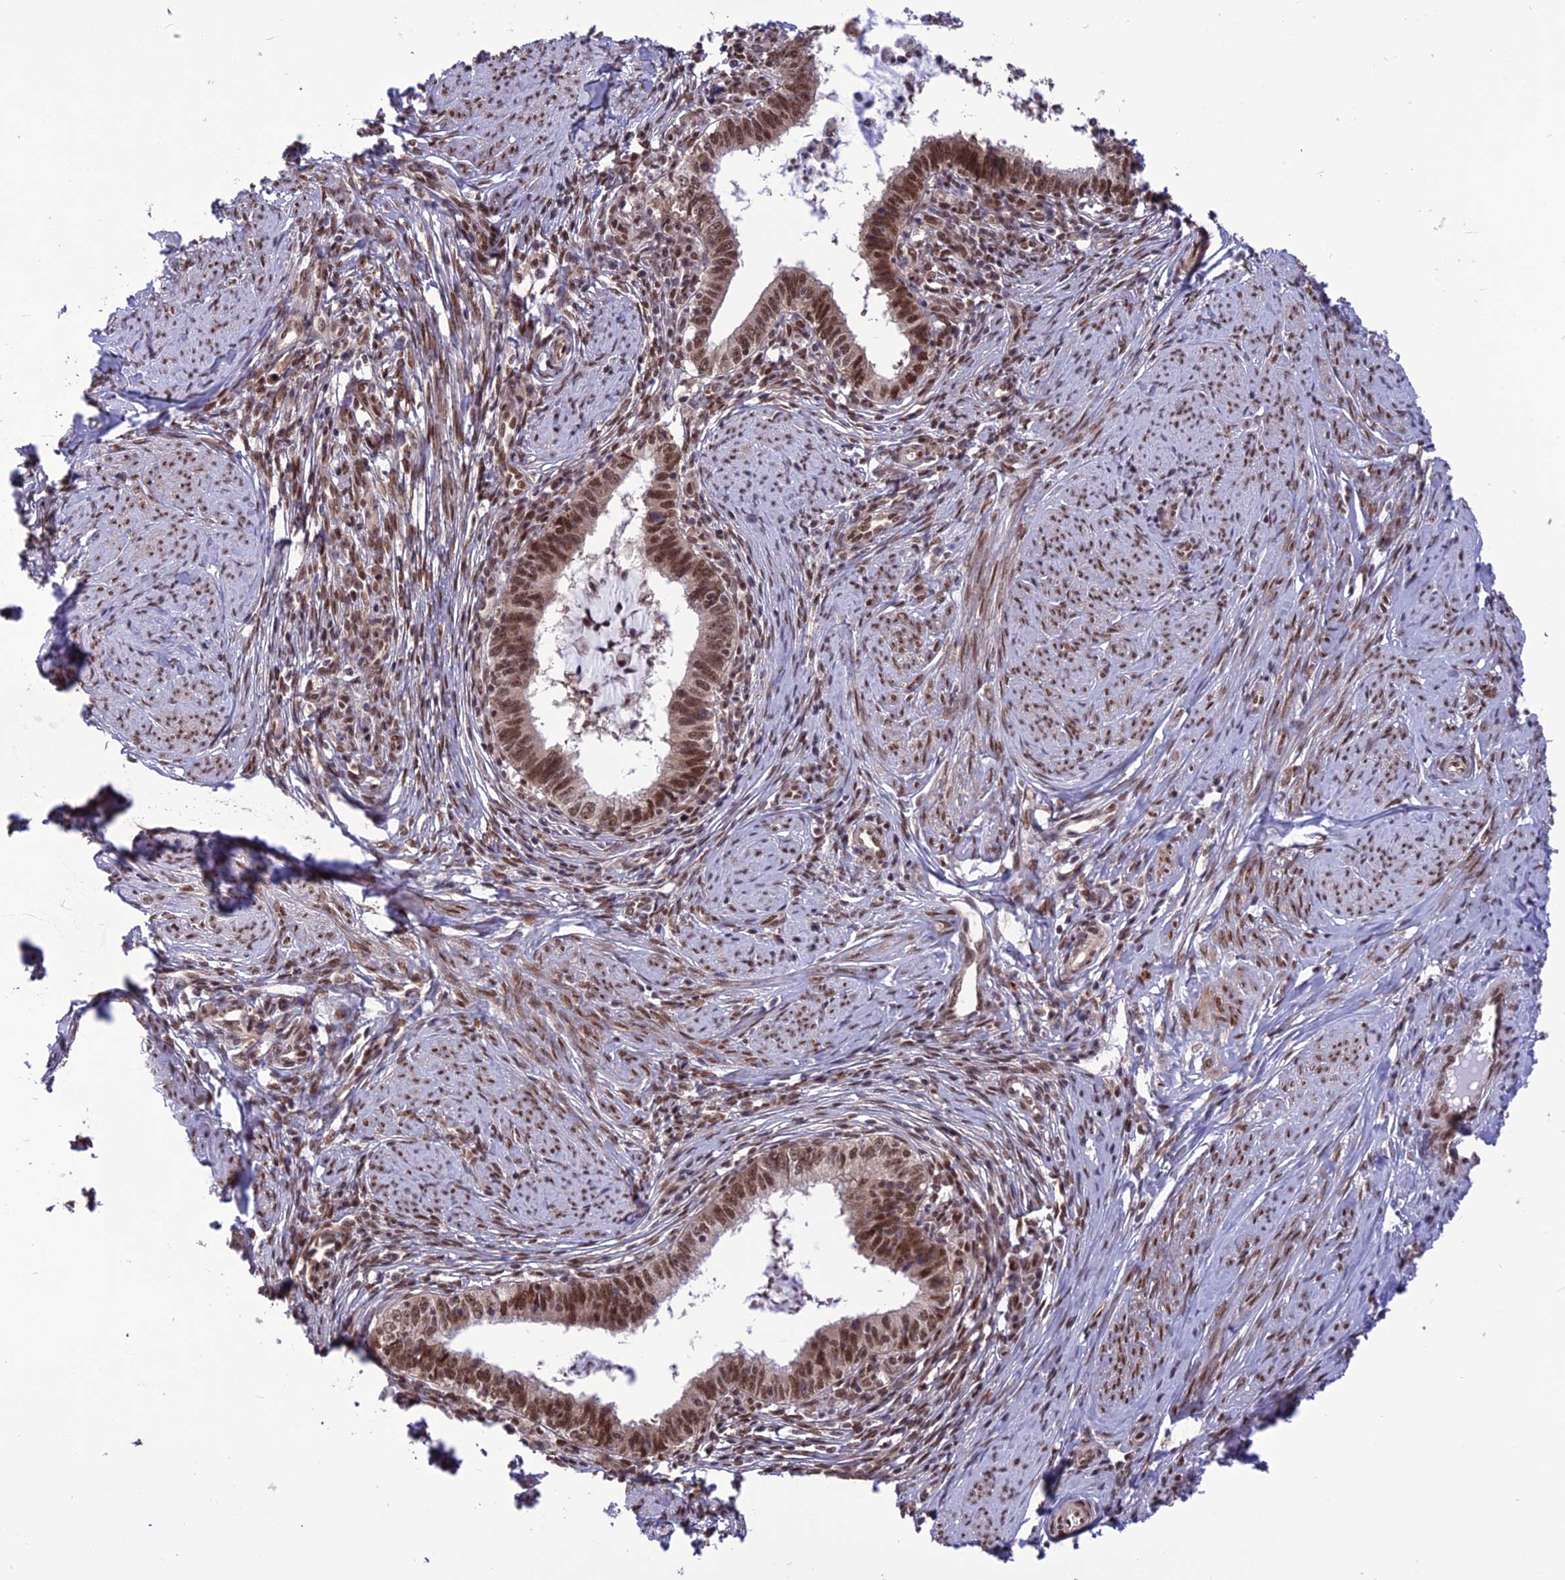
{"staining": {"intensity": "moderate", "quantity": ">75%", "location": "nuclear"}, "tissue": "cervical cancer", "cell_type": "Tumor cells", "image_type": "cancer", "snomed": [{"axis": "morphology", "description": "Adenocarcinoma, NOS"}, {"axis": "topography", "description": "Cervix"}], "caption": "A micrograph of human cervical cancer stained for a protein displays moderate nuclear brown staining in tumor cells.", "gene": "RTRAF", "patient": {"sex": "female", "age": 36}}